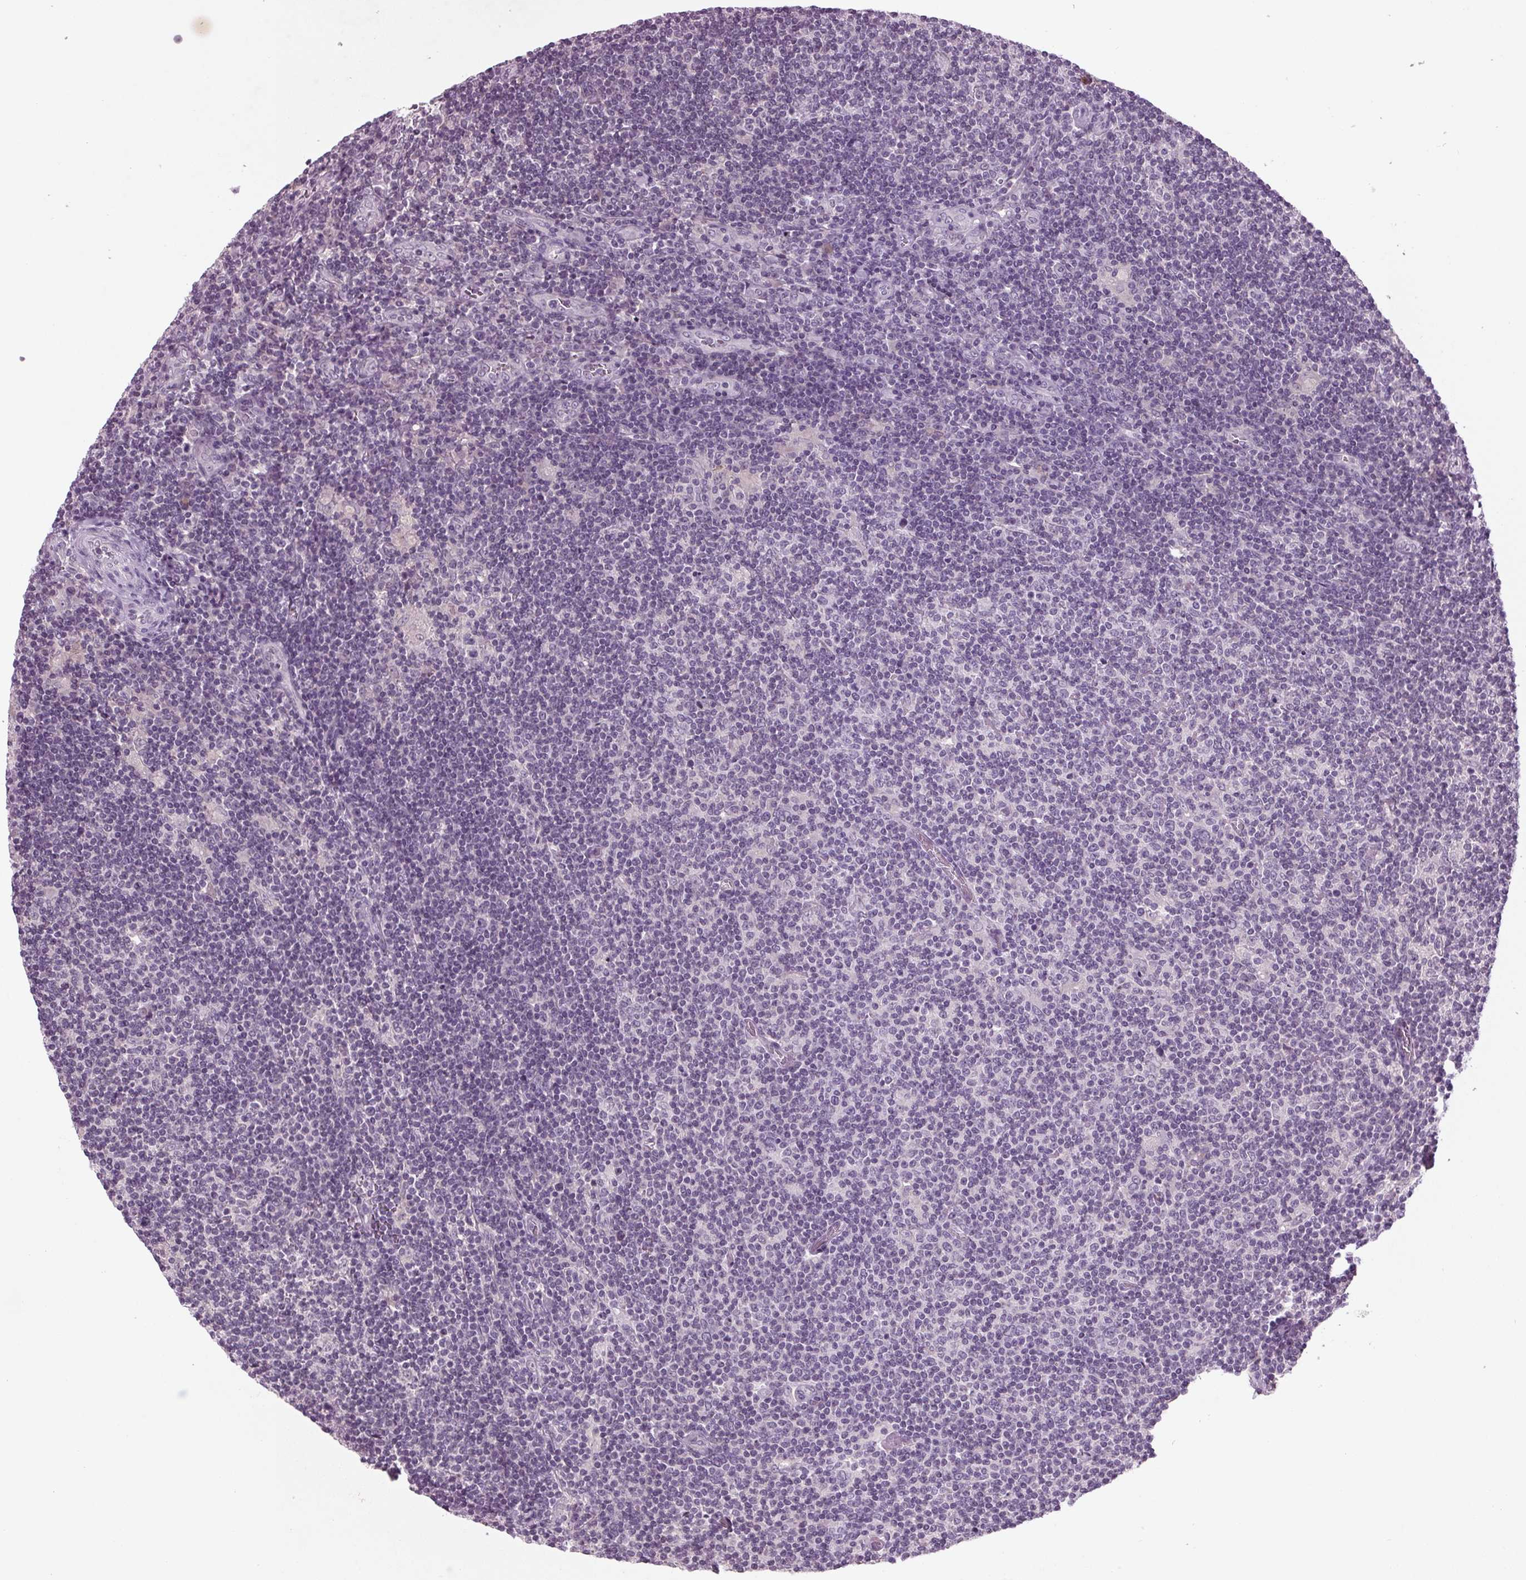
{"staining": {"intensity": "negative", "quantity": "none", "location": "none"}, "tissue": "lymphoma", "cell_type": "Tumor cells", "image_type": "cancer", "snomed": [{"axis": "morphology", "description": "Hodgkin's disease, NOS"}, {"axis": "topography", "description": "Lymph node"}], "caption": "This is a micrograph of immunohistochemistry (IHC) staining of Hodgkin's disease, which shows no expression in tumor cells.", "gene": "BHLHE22", "patient": {"sex": "male", "age": 40}}